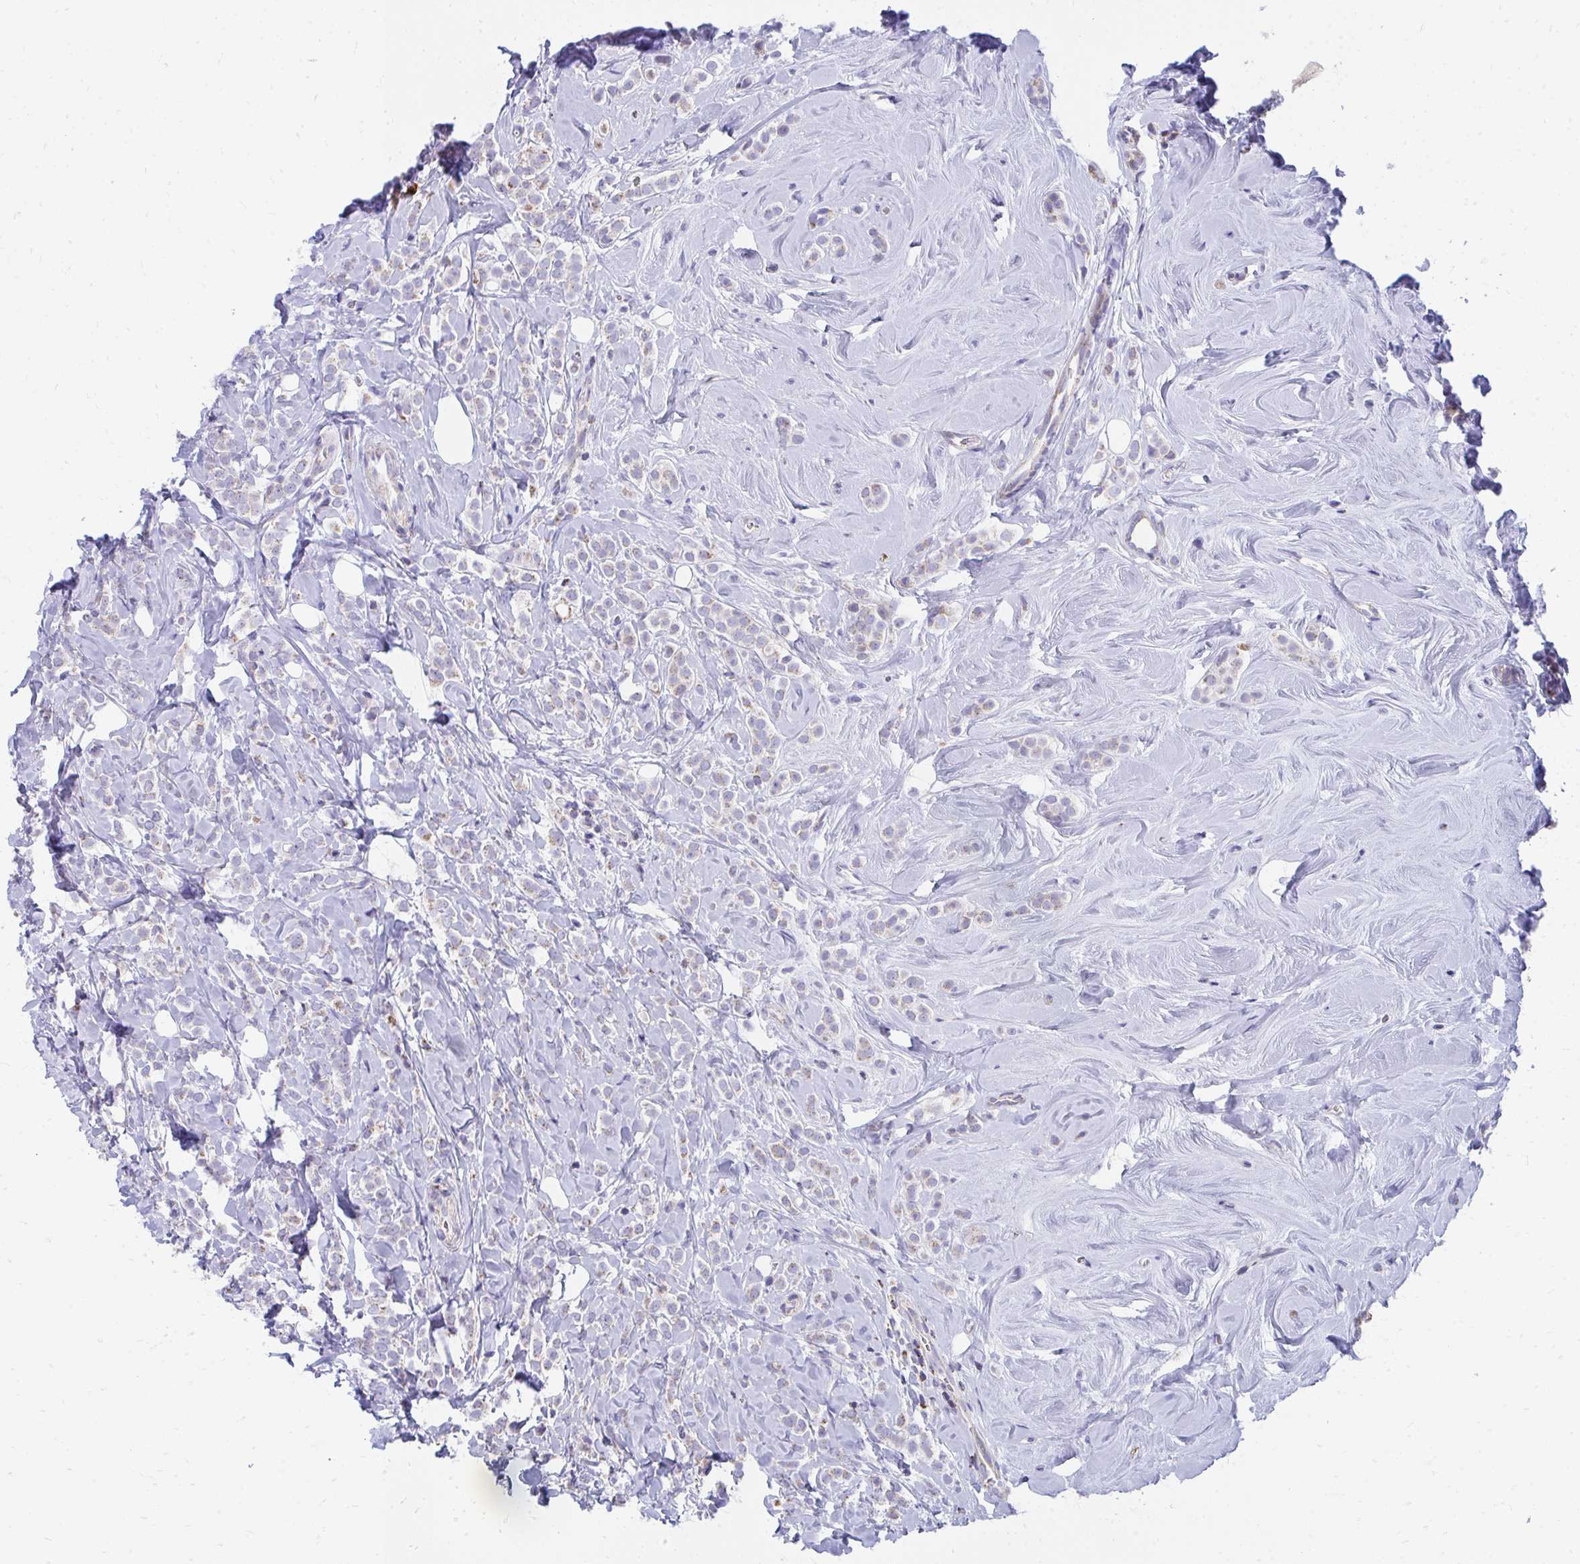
{"staining": {"intensity": "weak", "quantity": "<25%", "location": "cytoplasmic/membranous"}, "tissue": "breast cancer", "cell_type": "Tumor cells", "image_type": "cancer", "snomed": [{"axis": "morphology", "description": "Lobular carcinoma"}, {"axis": "topography", "description": "Breast"}], "caption": "A micrograph of breast lobular carcinoma stained for a protein displays no brown staining in tumor cells. (DAB IHC with hematoxylin counter stain).", "gene": "IL37", "patient": {"sex": "female", "age": 49}}